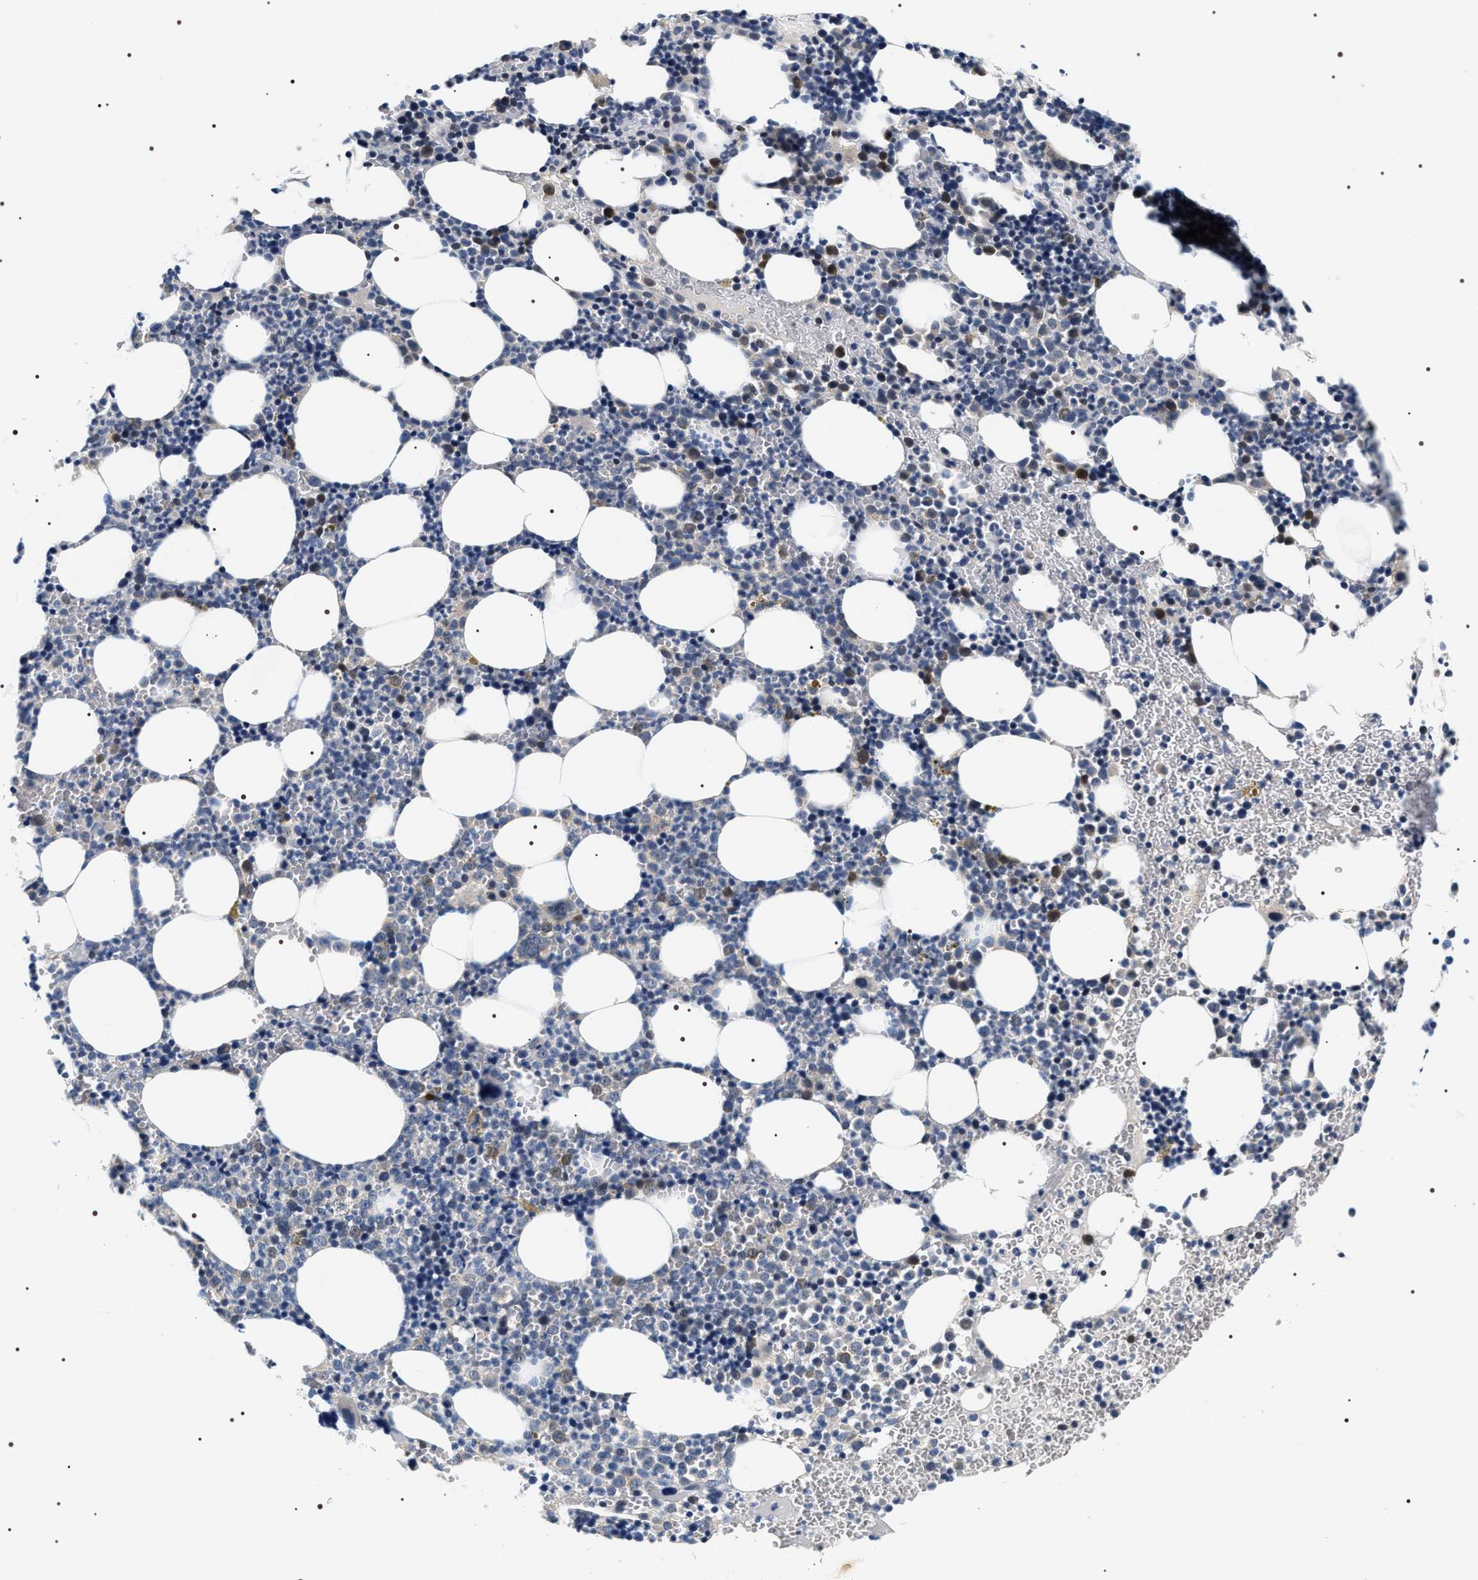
{"staining": {"intensity": "moderate", "quantity": "<25%", "location": "cytoplasmic/membranous"}, "tissue": "bone marrow", "cell_type": "Hematopoietic cells", "image_type": "normal", "snomed": [{"axis": "morphology", "description": "Normal tissue, NOS"}, {"axis": "morphology", "description": "Inflammation, NOS"}, {"axis": "topography", "description": "Bone marrow"}], "caption": "Immunohistochemistry (IHC) of unremarkable human bone marrow shows low levels of moderate cytoplasmic/membranous staining in about <25% of hematopoietic cells.", "gene": "BAG2", "patient": {"sex": "female", "age": 67}}